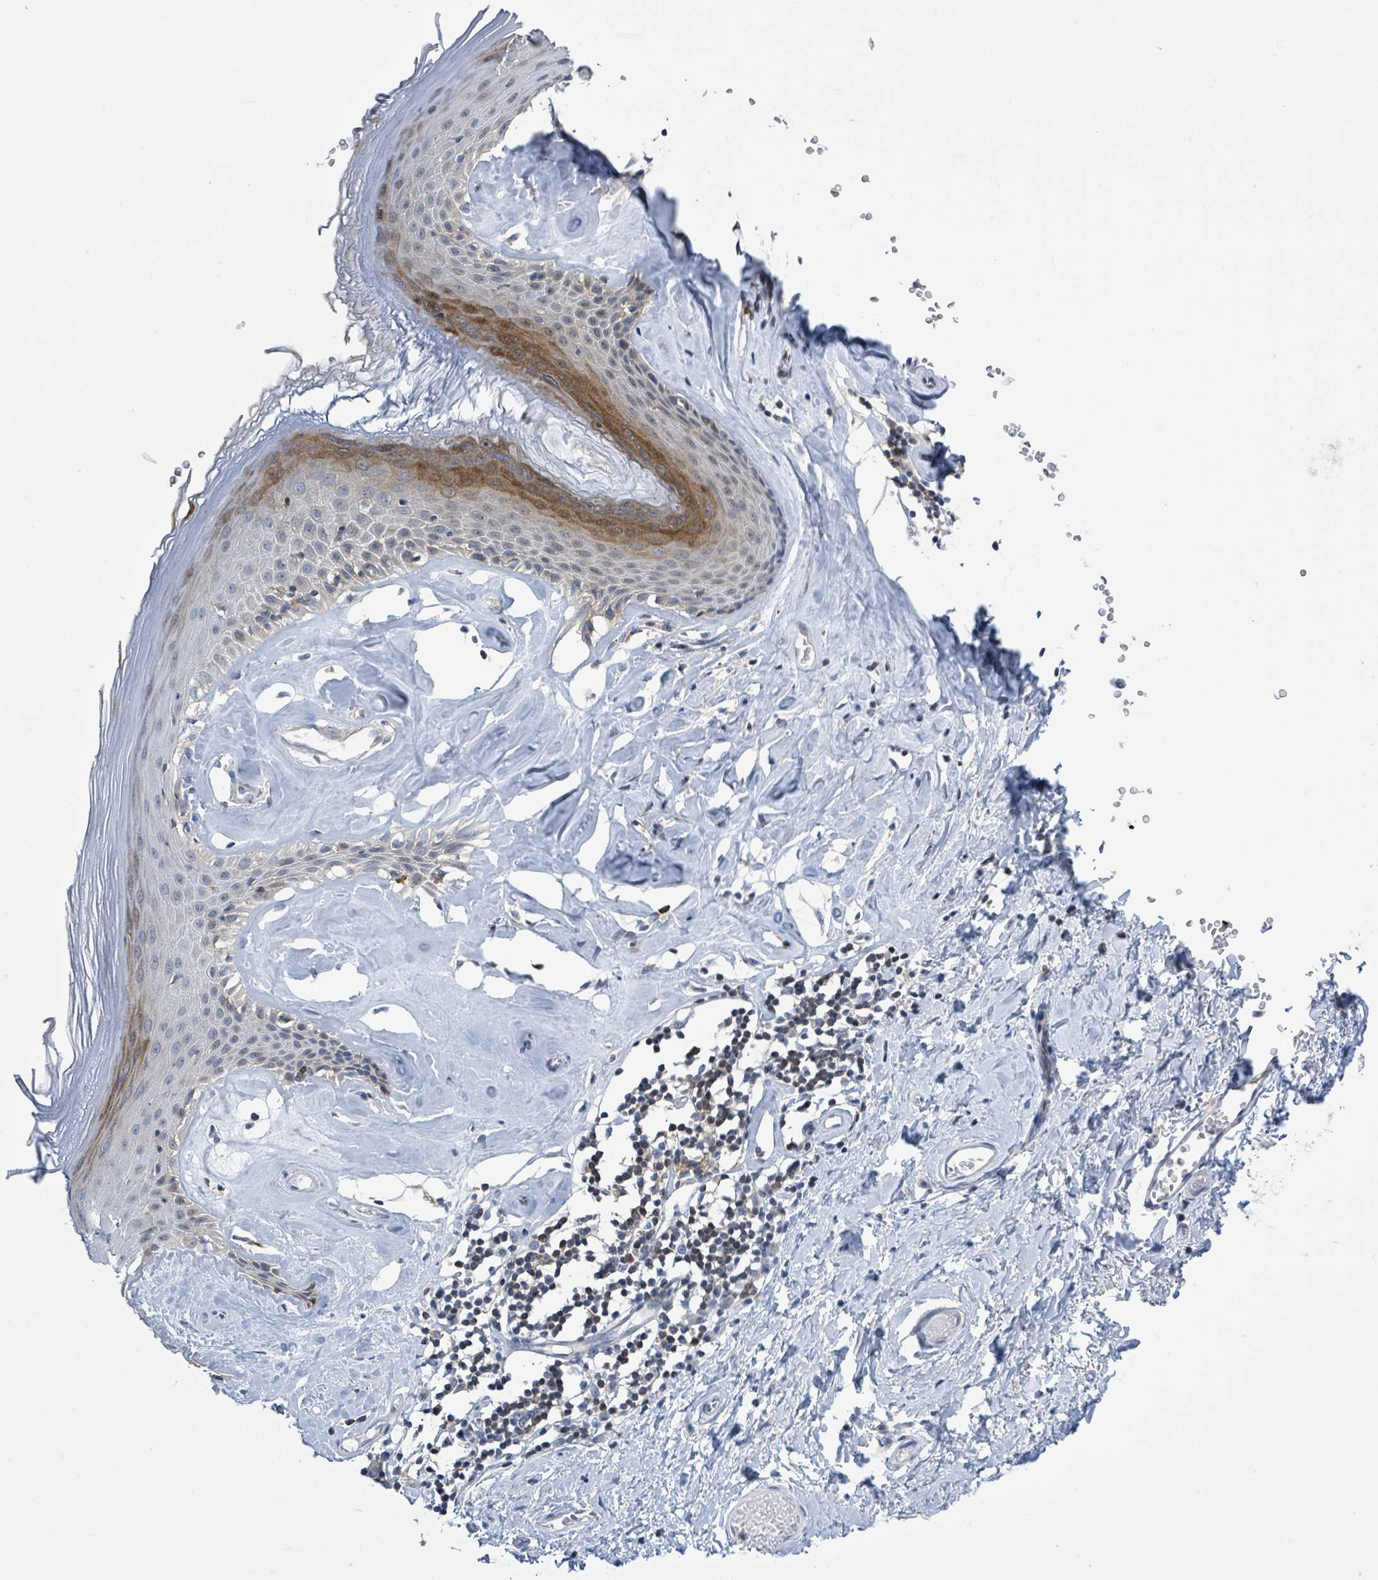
{"staining": {"intensity": "moderate", "quantity": "<25%", "location": "cytoplasmic/membranous"}, "tissue": "skin", "cell_type": "Epidermal cells", "image_type": "normal", "snomed": [{"axis": "morphology", "description": "Normal tissue, NOS"}, {"axis": "morphology", "description": "Inflammation, NOS"}, {"axis": "topography", "description": "Vulva"}], "caption": "Human skin stained with a brown dye exhibits moderate cytoplasmic/membranous positive staining in approximately <25% of epidermal cells.", "gene": "DGKZ", "patient": {"sex": "female", "age": 86}}